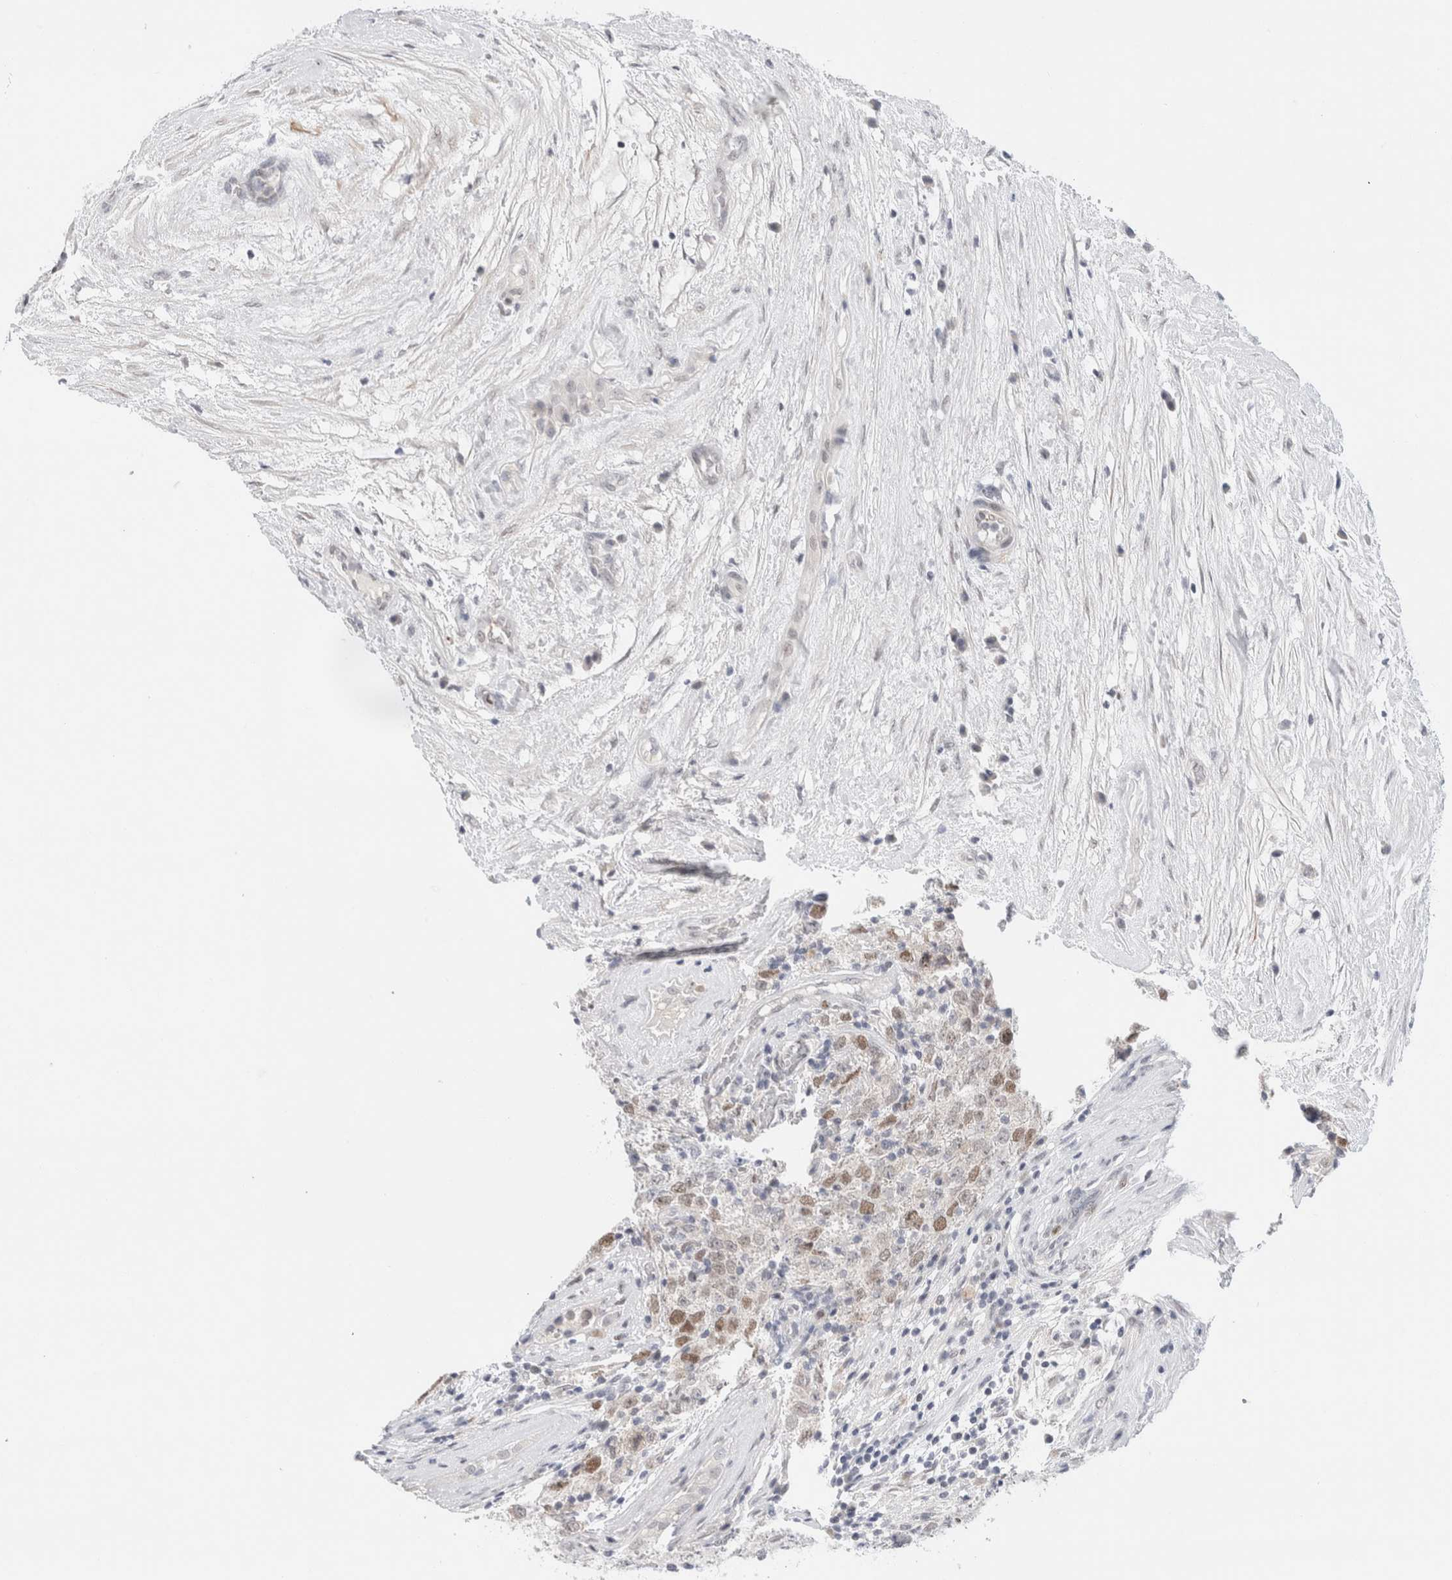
{"staining": {"intensity": "moderate", "quantity": "<25%", "location": "nuclear"}, "tissue": "testis cancer", "cell_type": "Tumor cells", "image_type": "cancer", "snomed": [{"axis": "morphology", "description": "Seminoma, NOS"}, {"axis": "morphology", "description": "Carcinoma, Embryonal, NOS"}, {"axis": "topography", "description": "Testis"}], "caption": "A low amount of moderate nuclear staining is identified in about <25% of tumor cells in embryonal carcinoma (testis) tissue. (Stains: DAB (3,3'-diaminobenzidine) in brown, nuclei in blue, Microscopy: brightfield microscopy at high magnification).", "gene": "KNL1", "patient": {"sex": "male", "age": 28}}